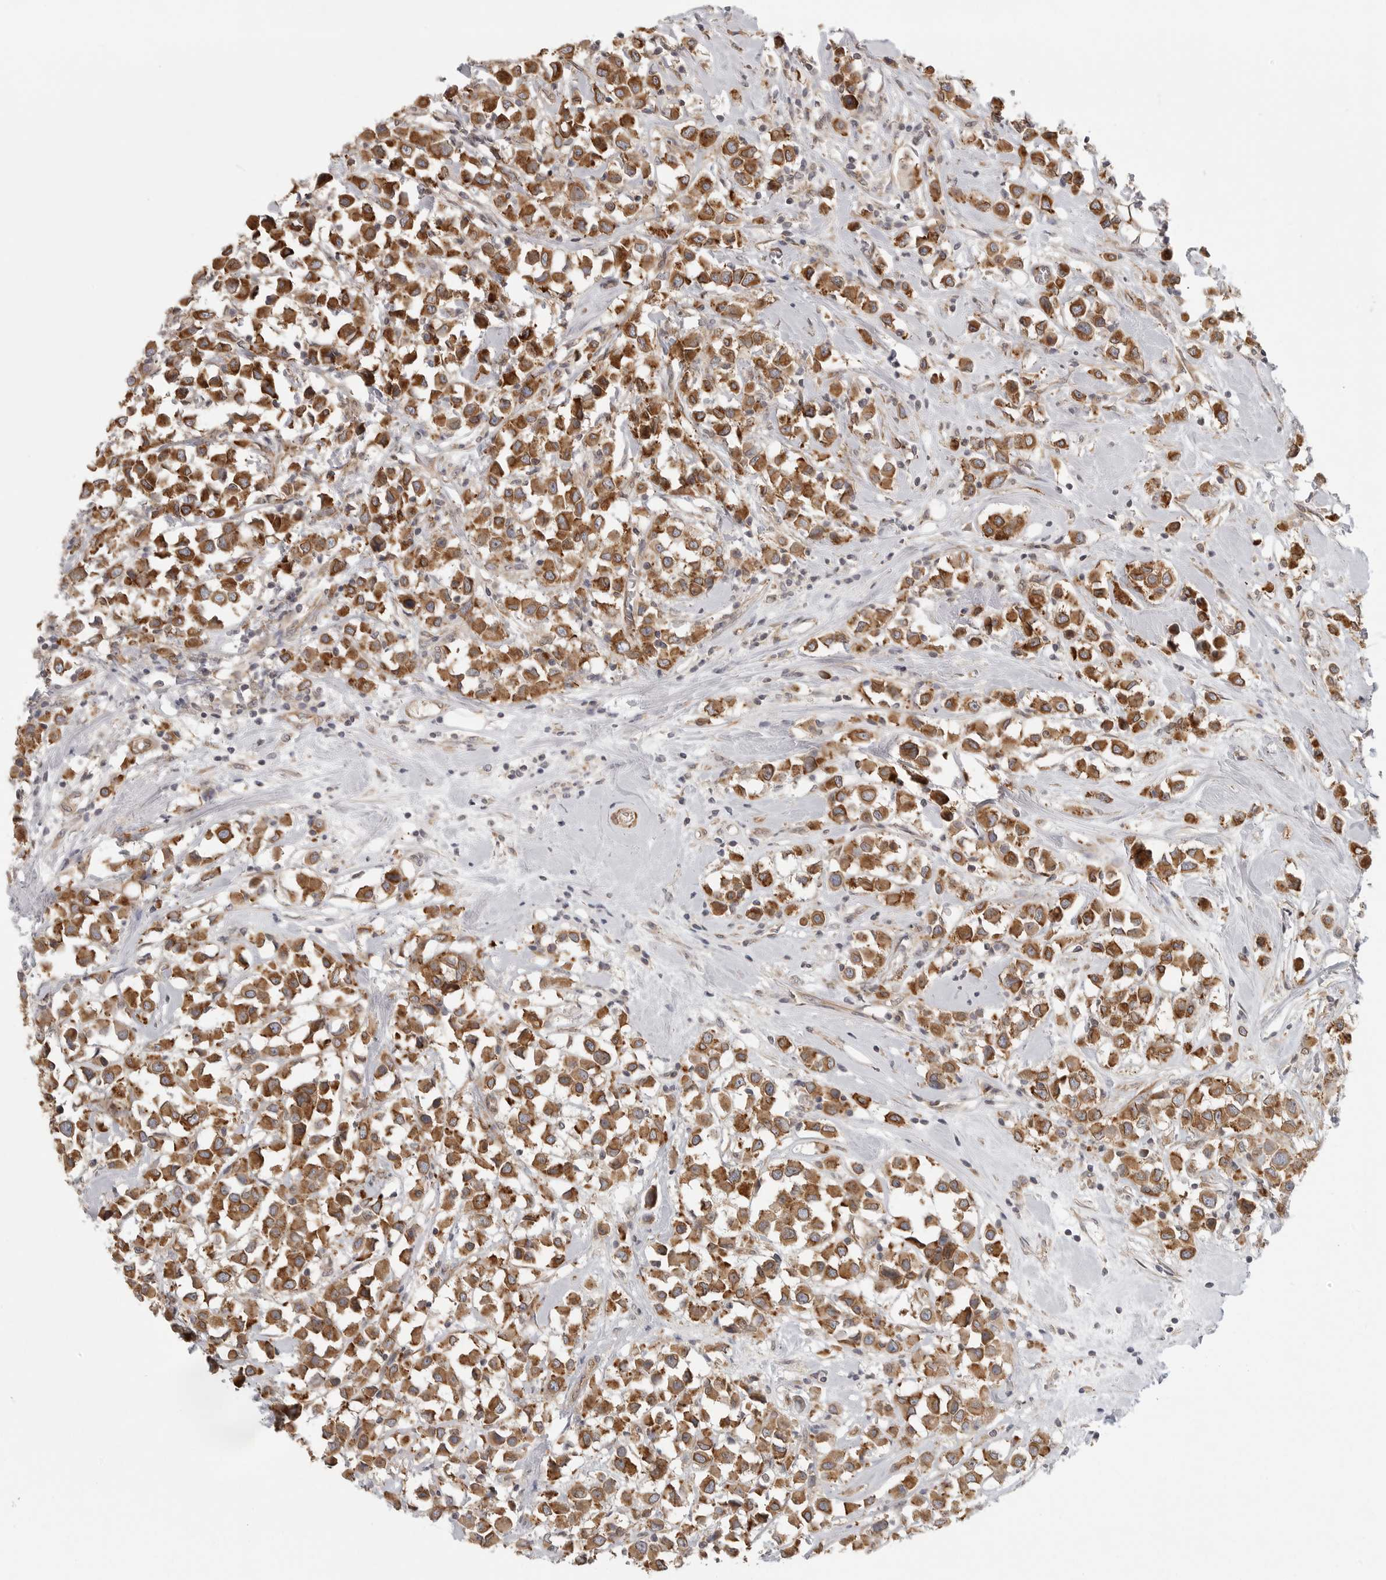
{"staining": {"intensity": "moderate", "quantity": ">75%", "location": "cytoplasmic/membranous"}, "tissue": "breast cancer", "cell_type": "Tumor cells", "image_type": "cancer", "snomed": [{"axis": "morphology", "description": "Duct carcinoma"}, {"axis": "topography", "description": "Breast"}], "caption": "DAB immunohistochemical staining of breast intraductal carcinoma shows moderate cytoplasmic/membranous protein expression in approximately >75% of tumor cells.", "gene": "CERS2", "patient": {"sex": "female", "age": 61}}